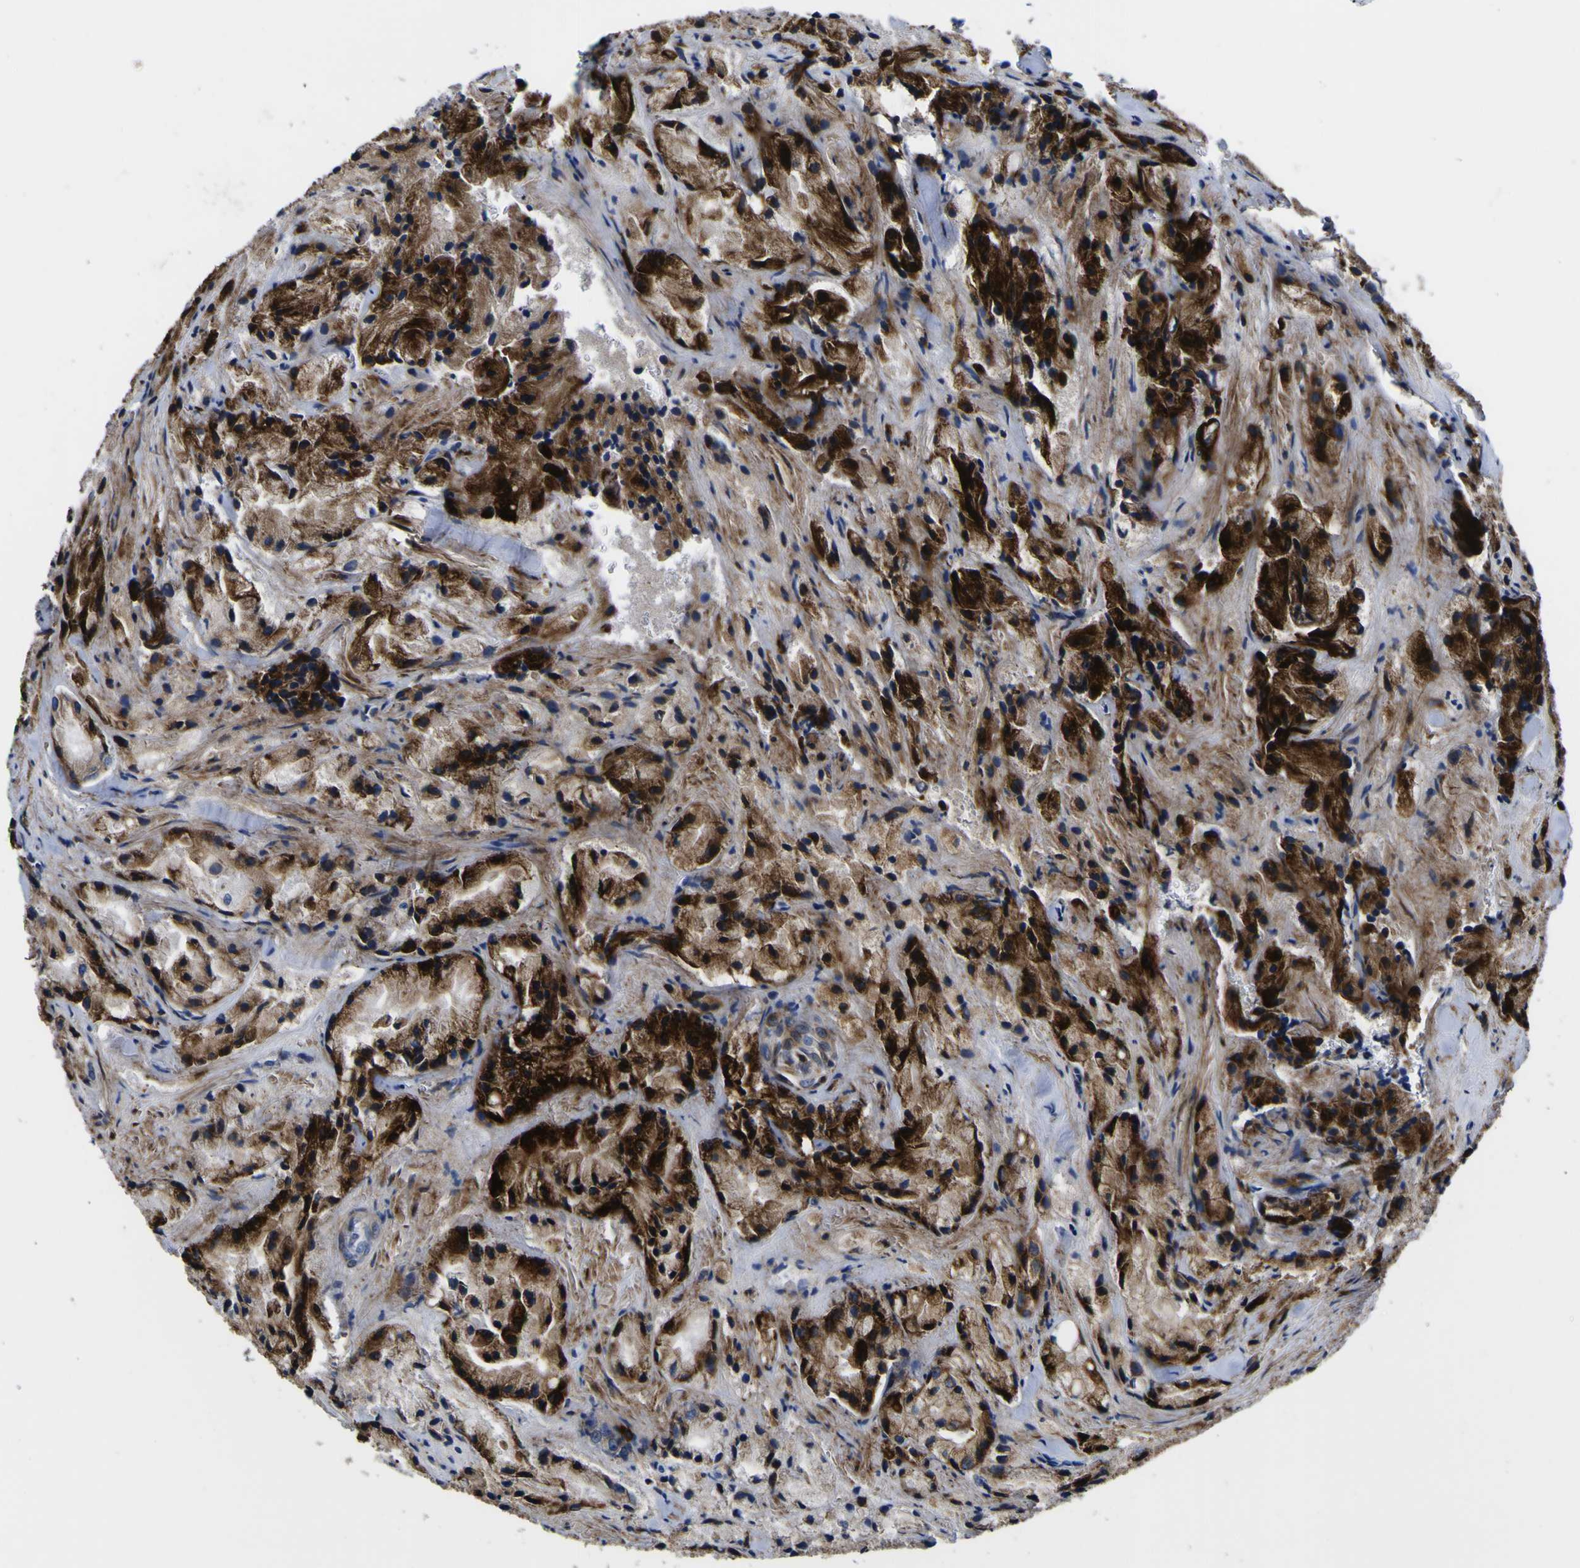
{"staining": {"intensity": "strong", "quantity": "25%-75%", "location": "cytoplasmic/membranous"}, "tissue": "prostate cancer", "cell_type": "Tumor cells", "image_type": "cancer", "snomed": [{"axis": "morphology", "description": "Adenocarcinoma, Low grade"}, {"axis": "topography", "description": "Prostate"}], "caption": "Immunohistochemistry staining of prostate cancer (low-grade adenocarcinoma), which shows high levels of strong cytoplasmic/membranous positivity in approximately 25%-75% of tumor cells indicating strong cytoplasmic/membranous protein staining. The staining was performed using DAB (brown) for protein detection and nuclei were counterstained in hematoxylin (blue).", "gene": "SCD", "patient": {"sex": "male", "age": 64}}